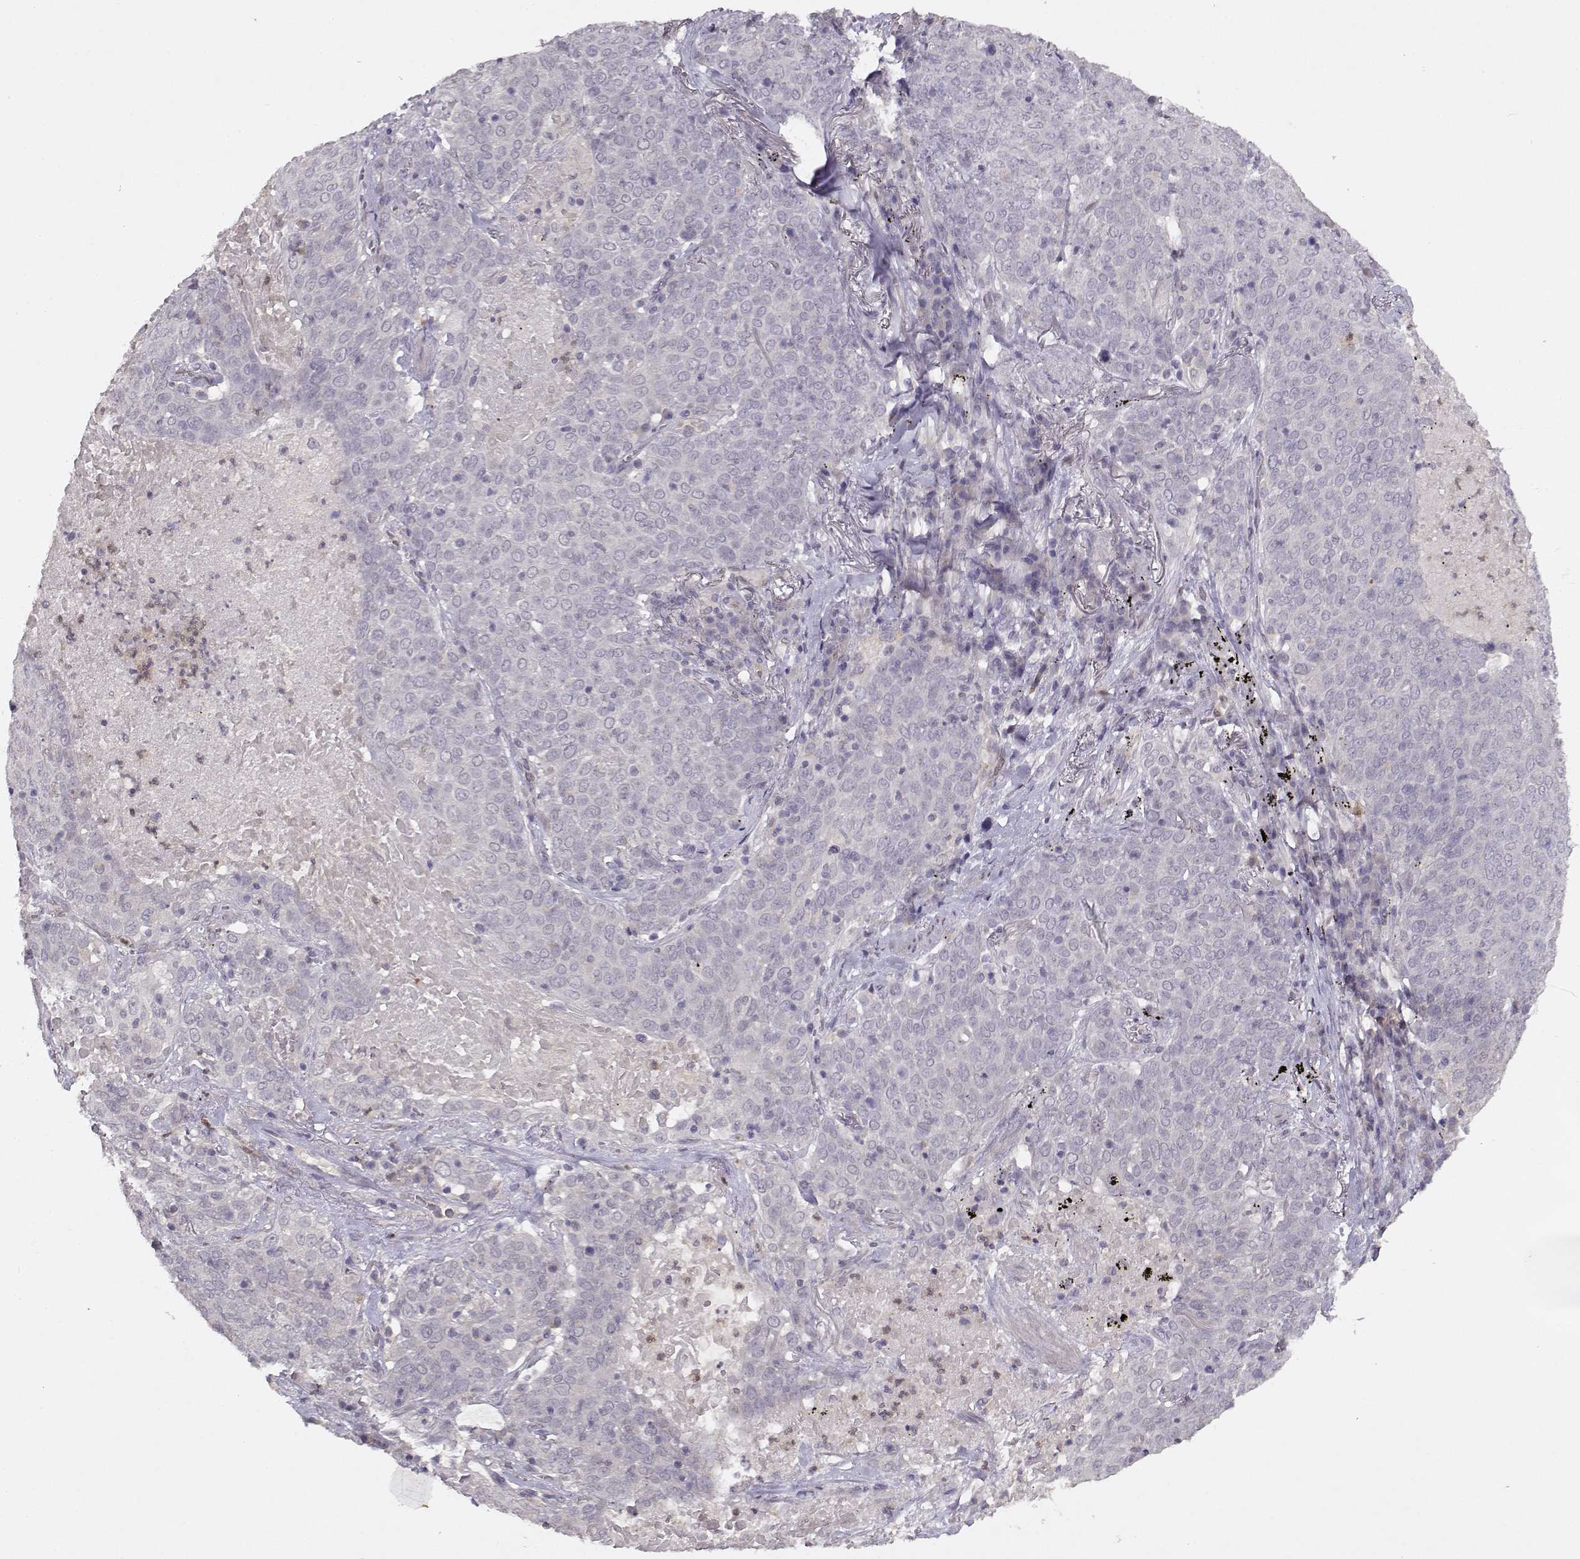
{"staining": {"intensity": "negative", "quantity": "none", "location": "none"}, "tissue": "lung cancer", "cell_type": "Tumor cells", "image_type": "cancer", "snomed": [{"axis": "morphology", "description": "Squamous cell carcinoma, NOS"}, {"axis": "topography", "description": "Lung"}], "caption": "Squamous cell carcinoma (lung) stained for a protein using immunohistochemistry (IHC) displays no staining tumor cells.", "gene": "BMX", "patient": {"sex": "male", "age": 82}}